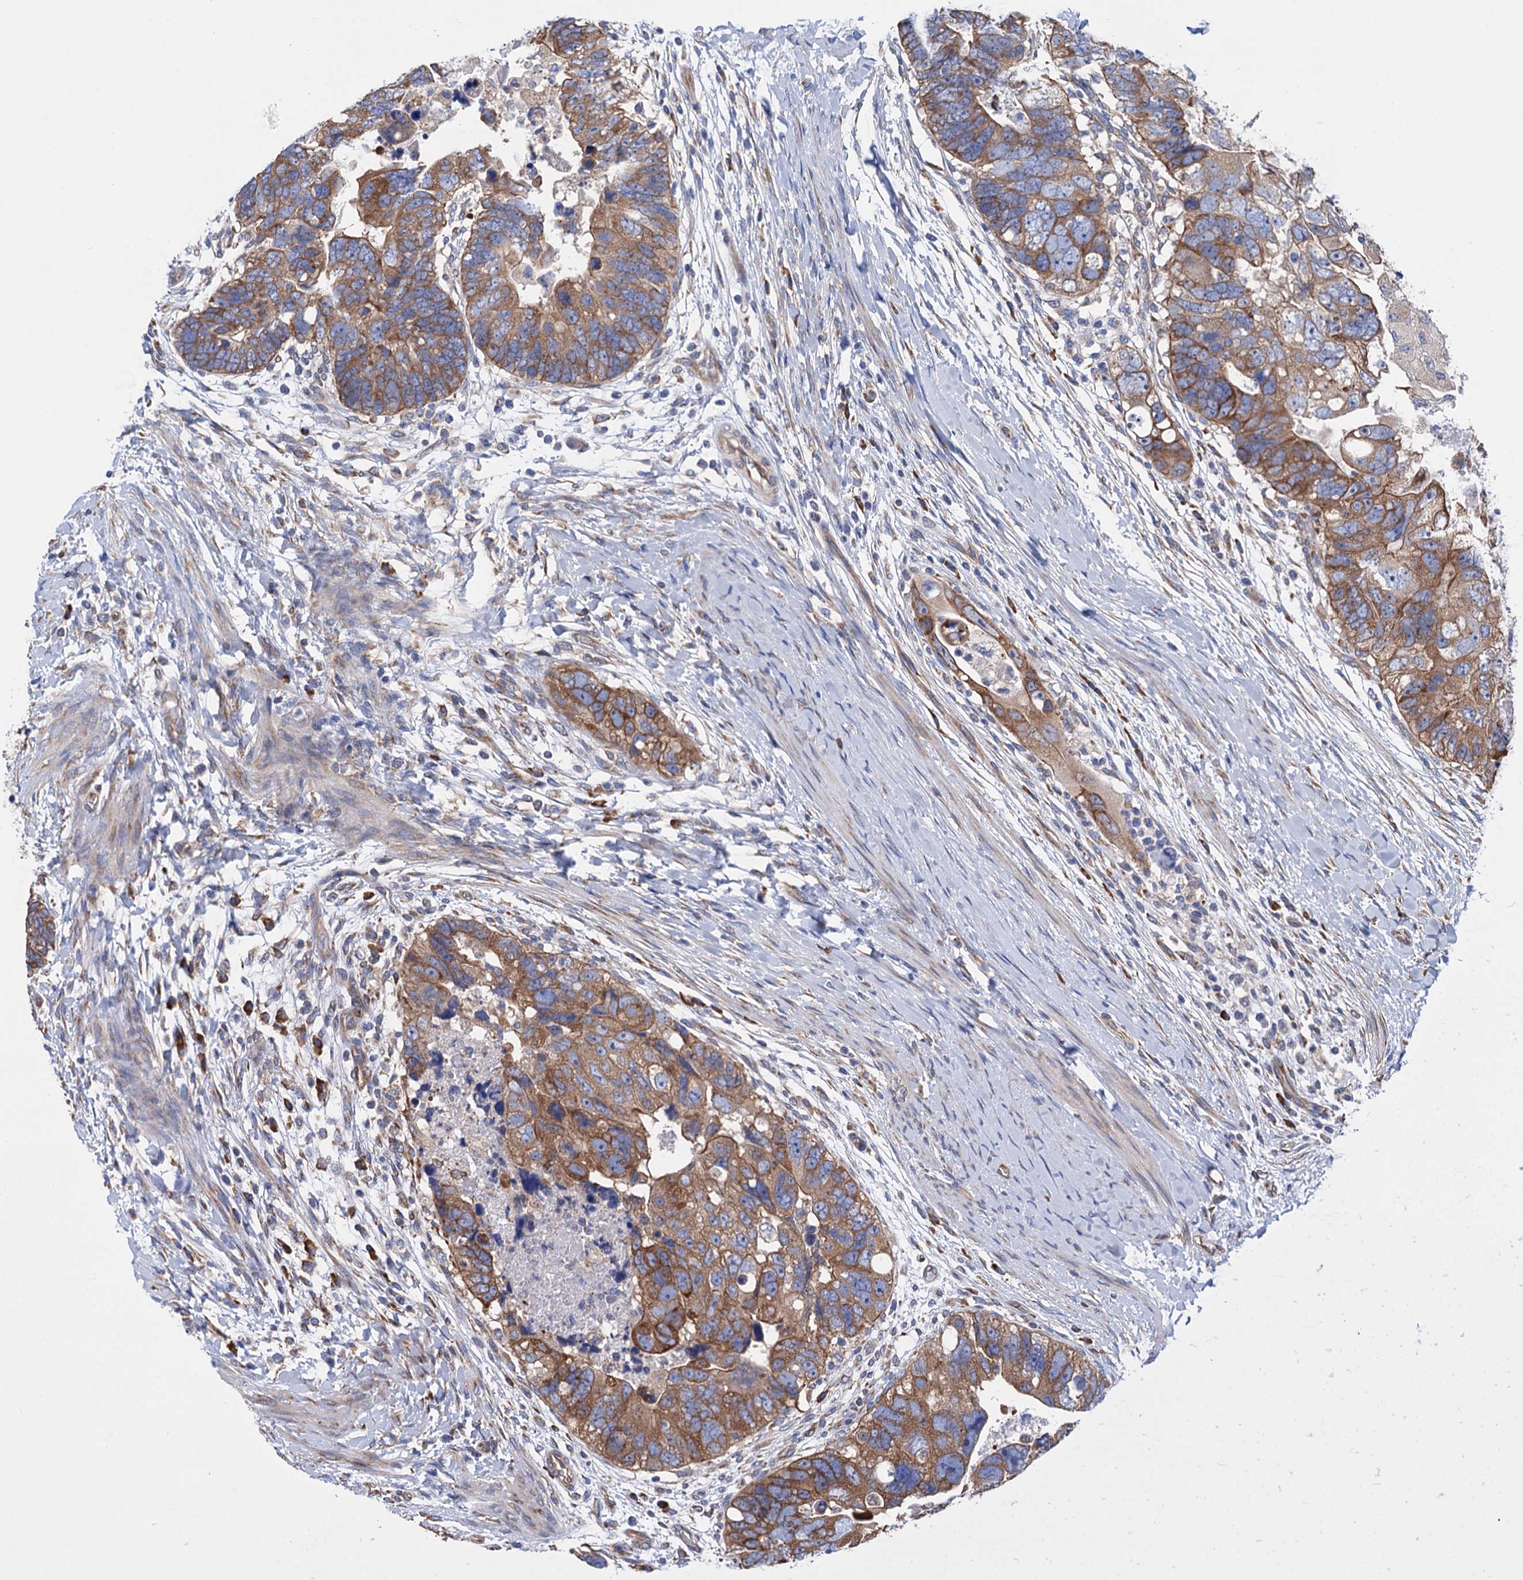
{"staining": {"intensity": "strong", "quantity": ">75%", "location": "cytoplasmic/membranous"}, "tissue": "colorectal cancer", "cell_type": "Tumor cells", "image_type": "cancer", "snomed": [{"axis": "morphology", "description": "Adenocarcinoma, NOS"}, {"axis": "topography", "description": "Rectum"}], "caption": "Tumor cells exhibit strong cytoplasmic/membranous positivity in about >75% of cells in colorectal adenocarcinoma. Nuclei are stained in blue.", "gene": "SLC12A7", "patient": {"sex": "male", "age": 59}}